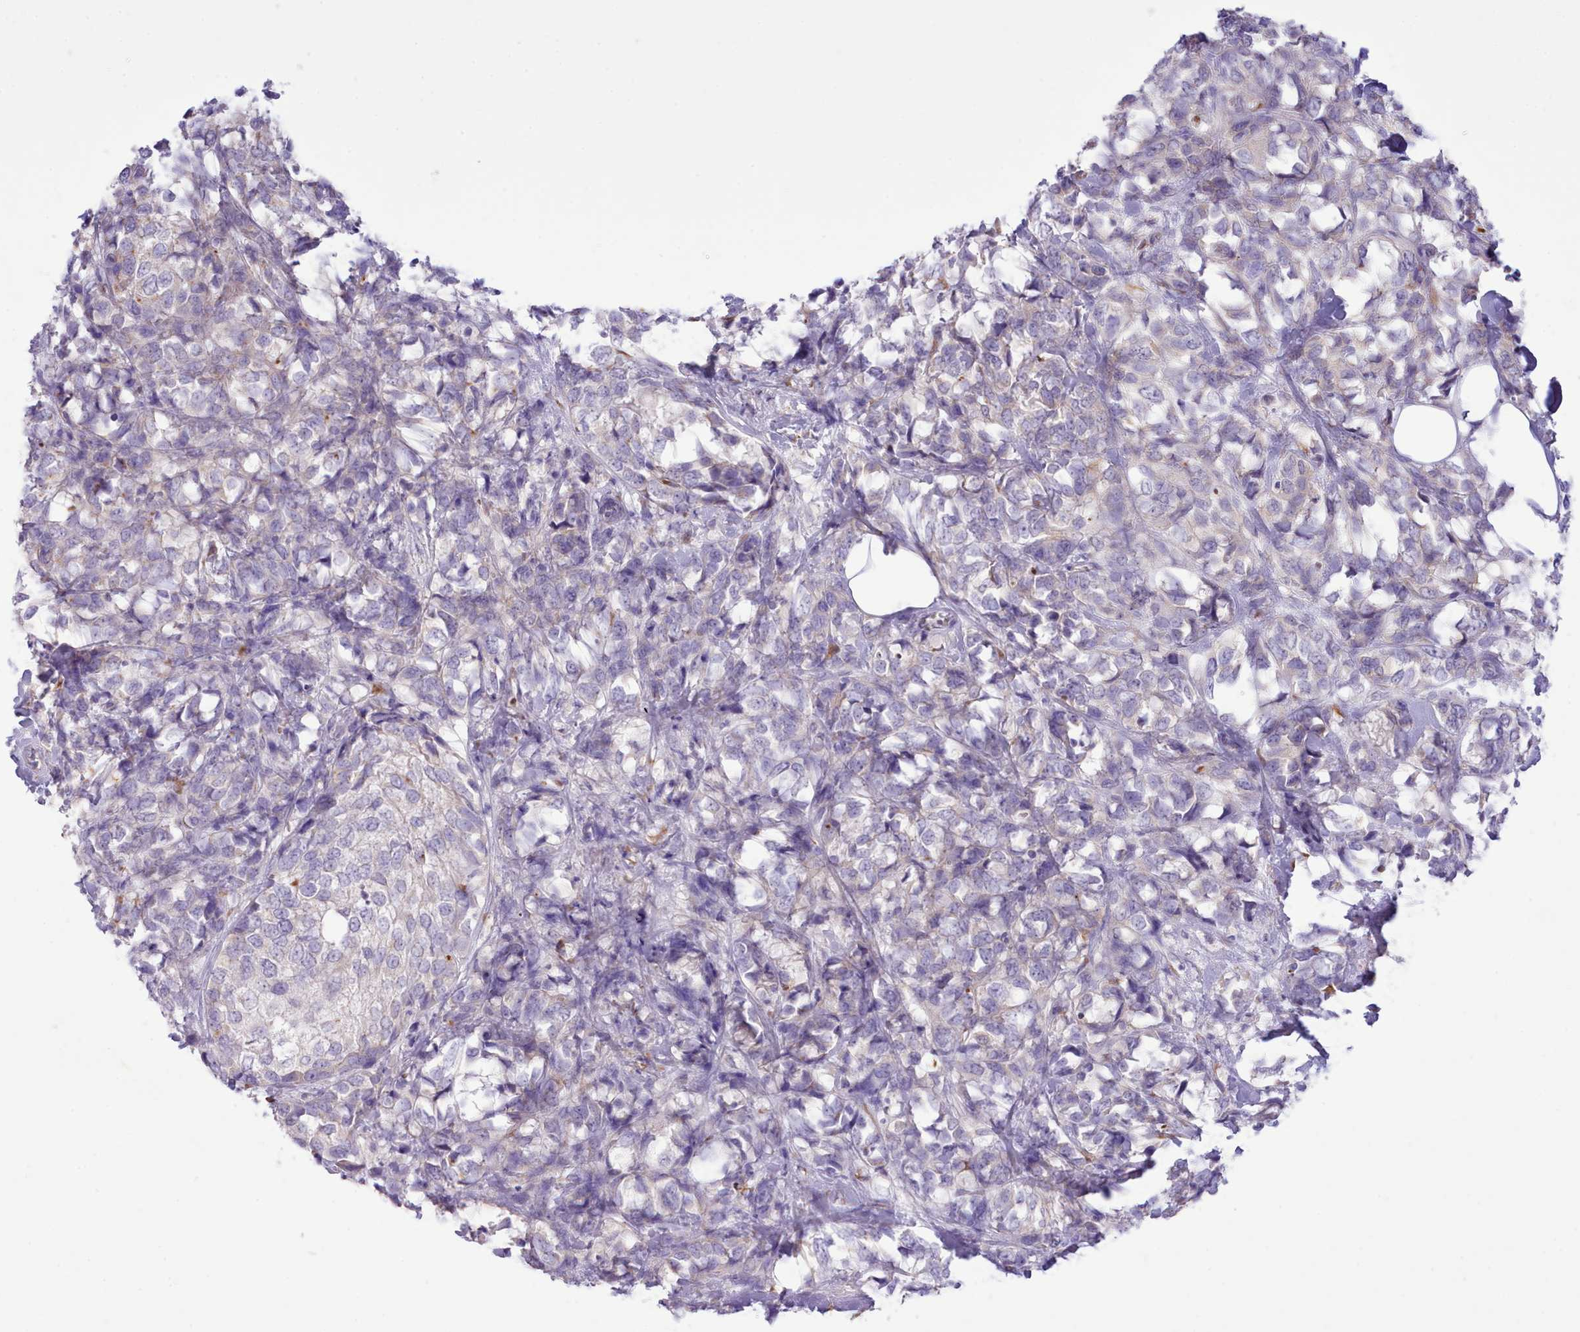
{"staining": {"intensity": "negative", "quantity": "none", "location": "none"}, "tissue": "breast cancer", "cell_type": "Tumor cells", "image_type": "cancer", "snomed": [{"axis": "morphology", "description": "Lobular carcinoma"}, {"axis": "topography", "description": "Breast"}], "caption": "Tumor cells show no significant positivity in breast lobular carcinoma. Brightfield microscopy of immunohistochemistry (IHC) stained with DAB (brown) and hematoxylin (blue), captured at high magnification.", "gene": "CCL1", "patient": {"sex": "female", "age": 59}}